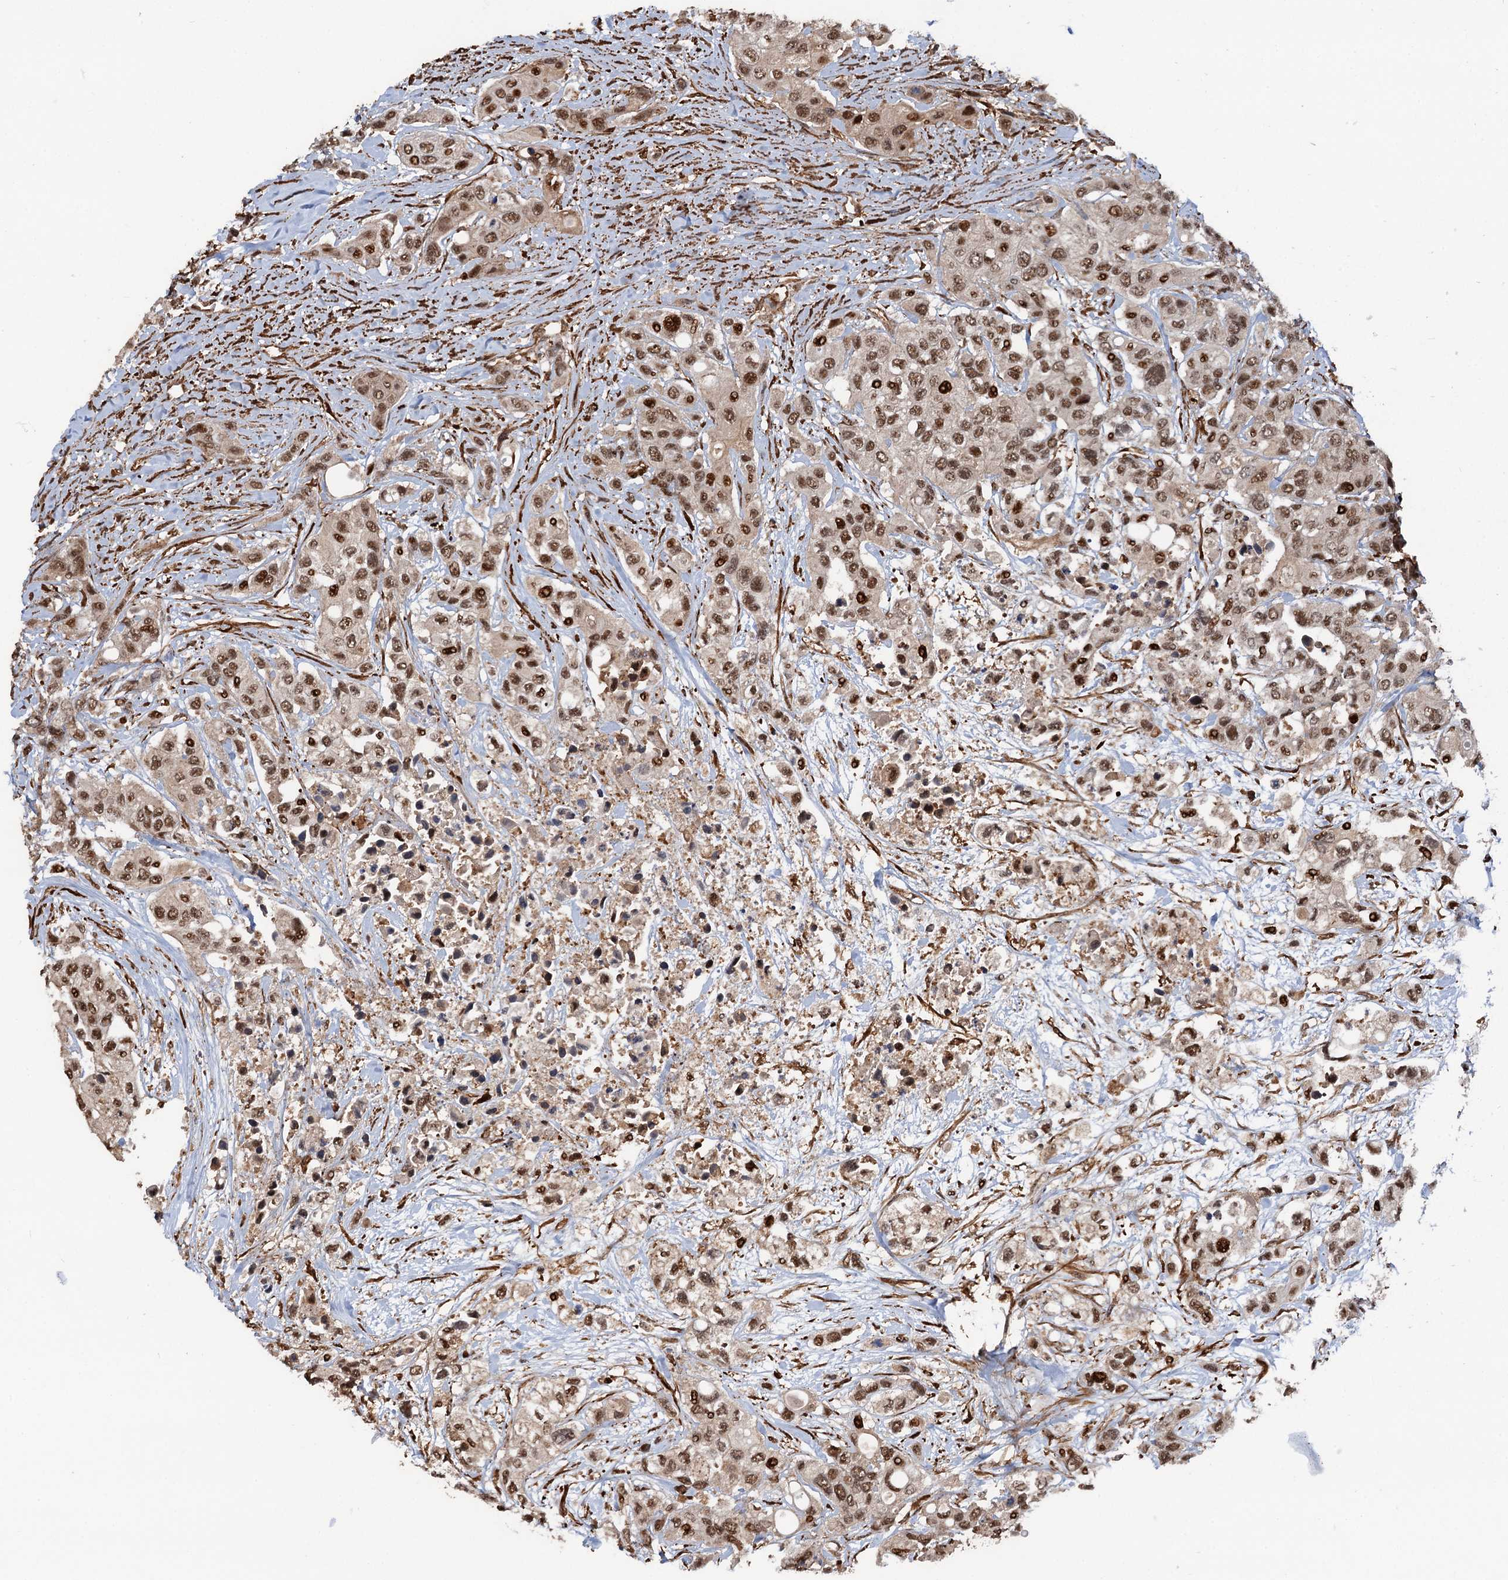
{"staining": {"intensity": "moderate", "quantity": ">75%", "location": "nuclear"}, "tissue": "urothelial cancer", "cell_type": "Tumor cells", "image_type": "cancer", "snomed": [{"axis": "morphology", "description": "Normal tissue, NOS"}, {"axis": "morphology", "description": "Urothelial carcinoma, High grade"}, {"axis": "topography", "description": "Vascular tissue"}, {"axis": "topography", "description": "Urinary bladder"}], "caption": "IHC micrograph of human urothelial cancer stained for a protein (brown), which demonstrates medium levels of moderate nuclear expression in about >75% of tumor cells.", "gene": "SNRNP25", "patient": {"sex": "female", "age": 56}}